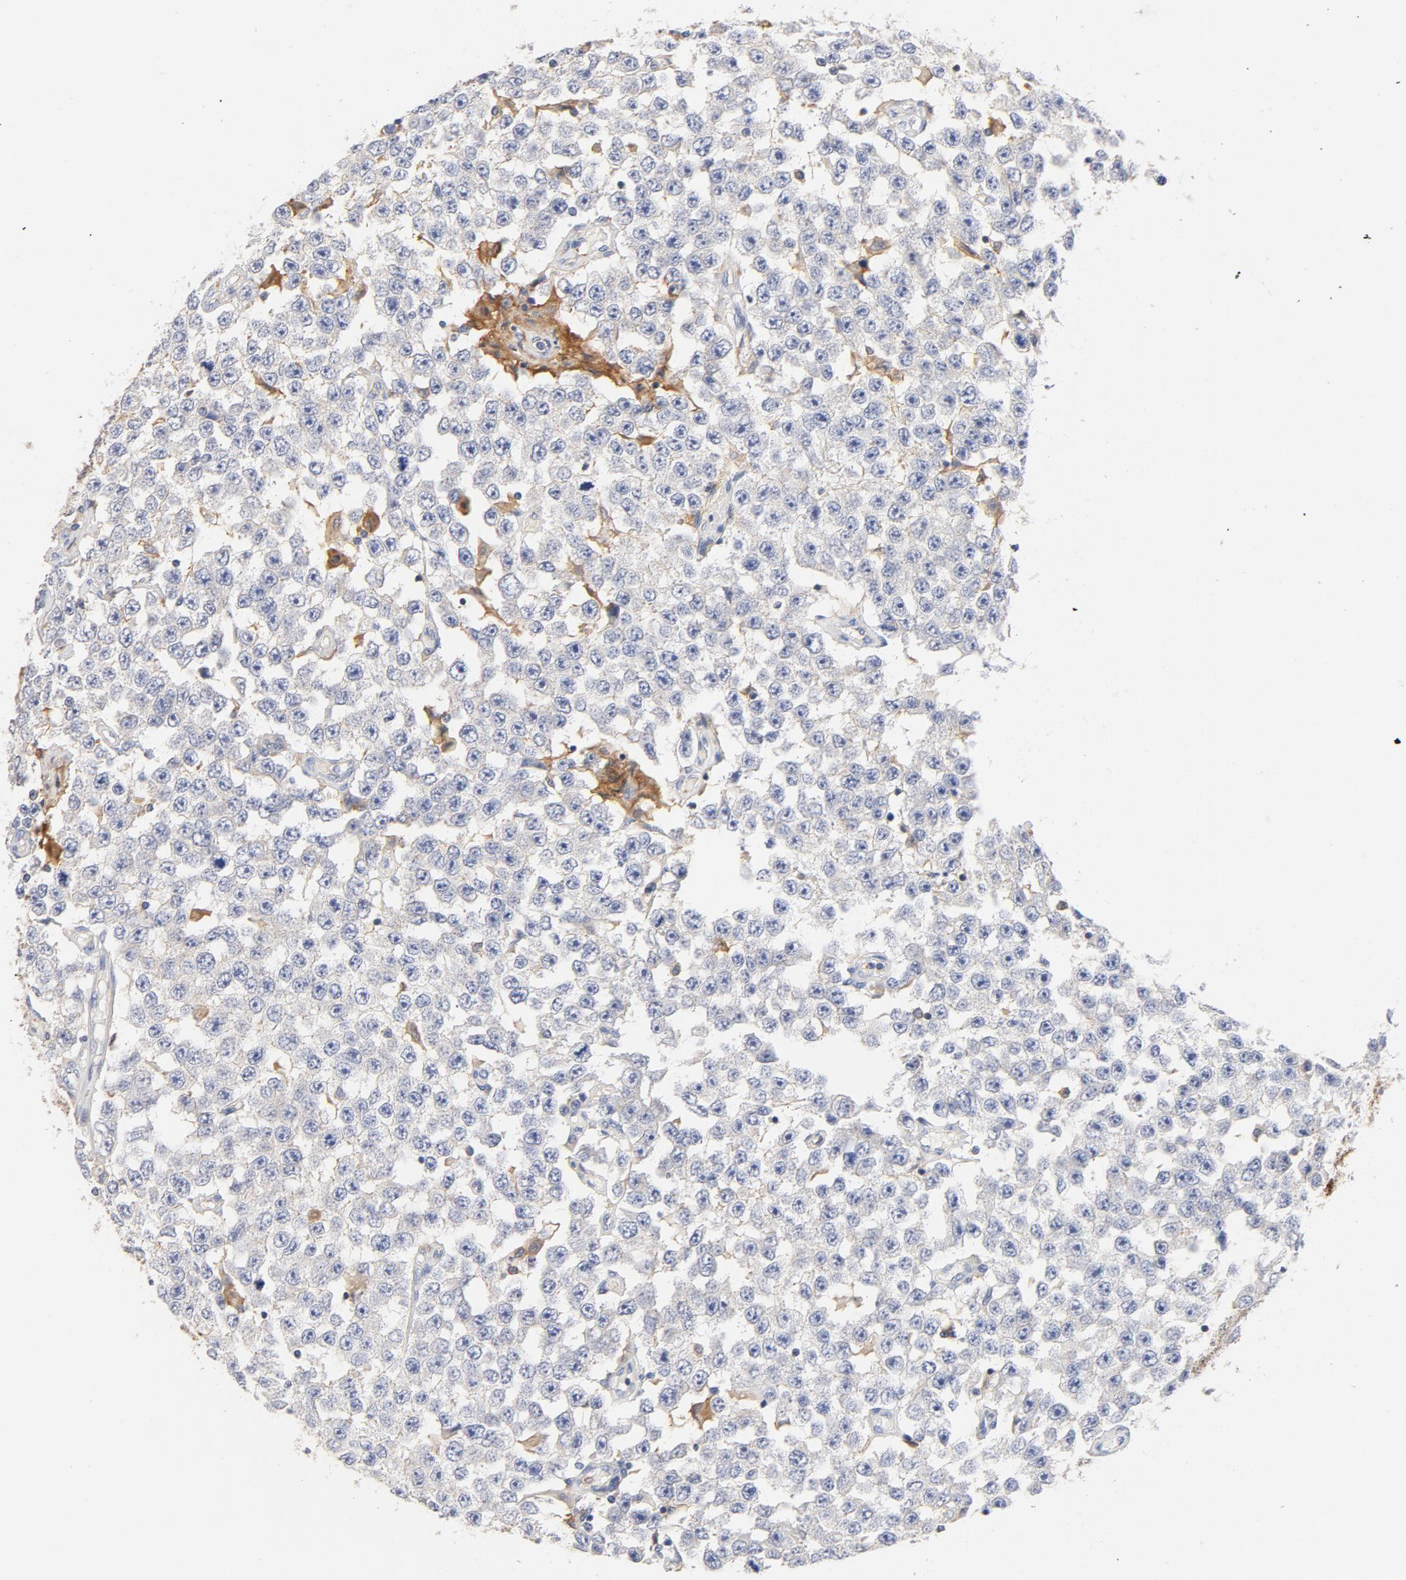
{"staining": {"intensity": "negative", "quantity": "none", "location": "none"}, "tissue": "testis cancer", "cell_type": "Tumor cells", "image_type": "cancer", "snomed": [{"axis": "morphology", "description": "Seminoma, NOS"}, {"axis": "topography", "description": "Testis"}], "caption": "Immunohistochemistry (IHC) micrograph of neoplastic tissue: testis cancer (seminoma) stained with DAB exhibits no significant protein staining in tumor cells.", "gene": "SRC", "patient": {"sex": "male", "age": 52}}